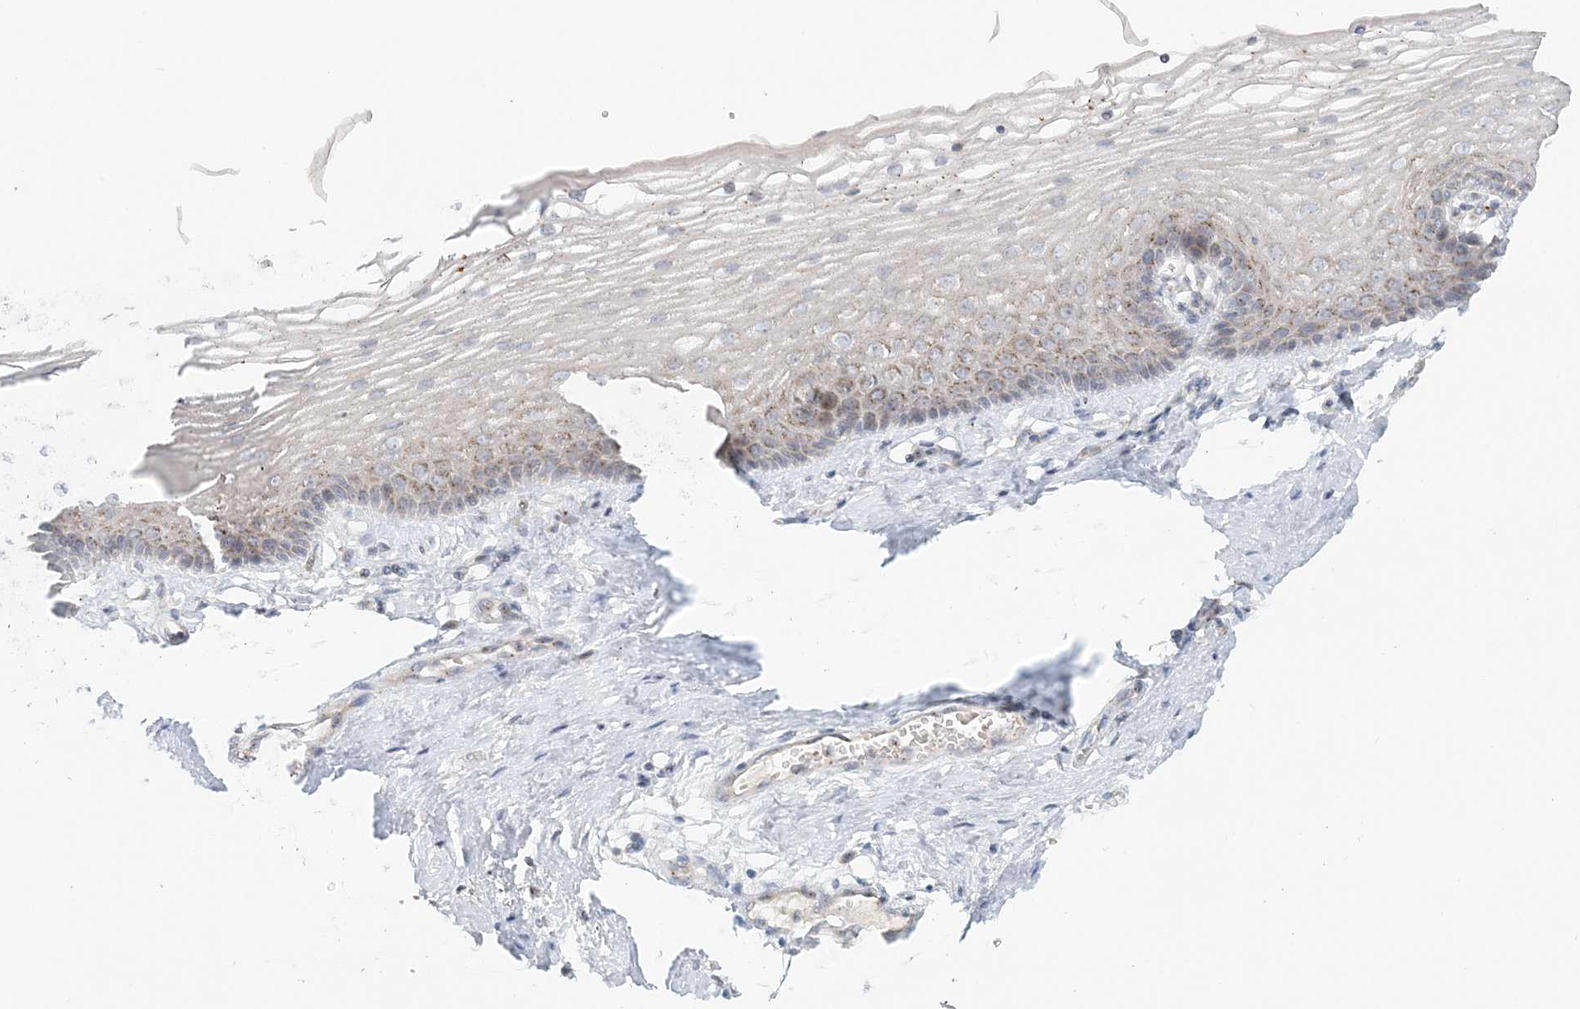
{"staining": {"intensity": "weak", "quantity": "25%-75%", "location": "cytoplasmic/membranous"}, "tissue": "vagina", "cell_type": "Squamous epithelial cells", "image_type": "normal", "snomed": [{"axis": "morphology", "description": "Normal tissue, NOS"}, {"axis": "topography", "description": "Vagina"}], "caption": "Weak cytoplasmic/membranous positivity is present in approximately 25%-75% of squamous epithelial cells in benign vagina.", "gene": "NAA11", "patient": {"sex": "female", "age": 46}}